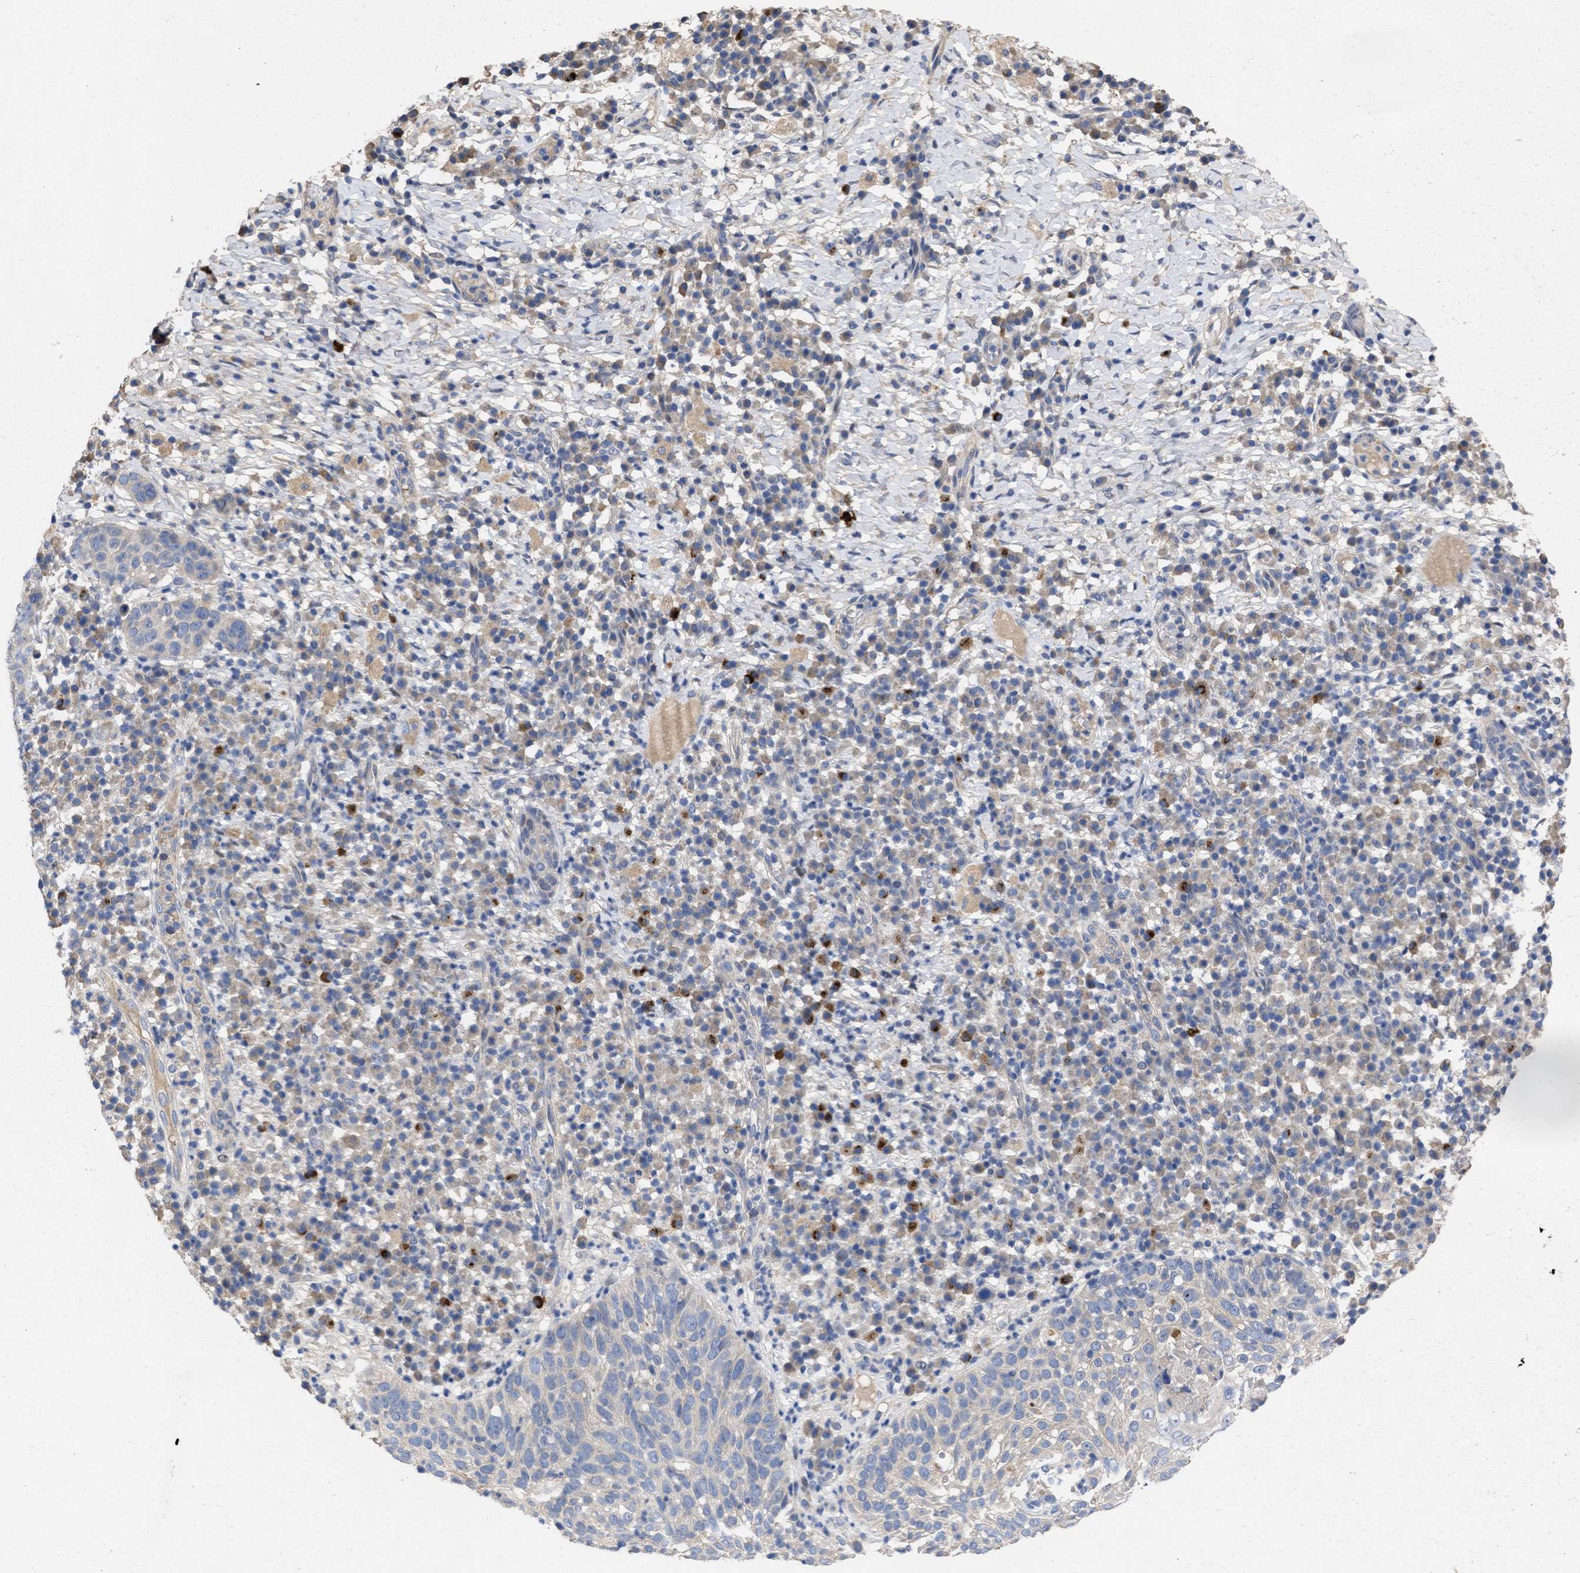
{"staining": {"intensity": "negative", "quantity": "none", "location": "none"}, "tissue": "skin cancer", "cell_type": "Tumor cells", "image_type": "cancer", "snomed": [{"axis": "morphology", "description": "Squamous cell carcinoma in situ, NOS"}, {"axis": "morphology", "description": "Squamous cell carcinoma, NOS"}, {"axis": "topography", "description": "Skin"}], "caption": "DAB (3,3'-diaminobenzidine) immunohistochemical staining of skin cancer reveals no significant positivity in tumor cells. Brightfield microscopy of IHC stained with DAB (brown) and hematoxylin (blue), captured at high magnification.", "gene": "ARHGEF4", "patient": {"sex": "male", "age": 93}}